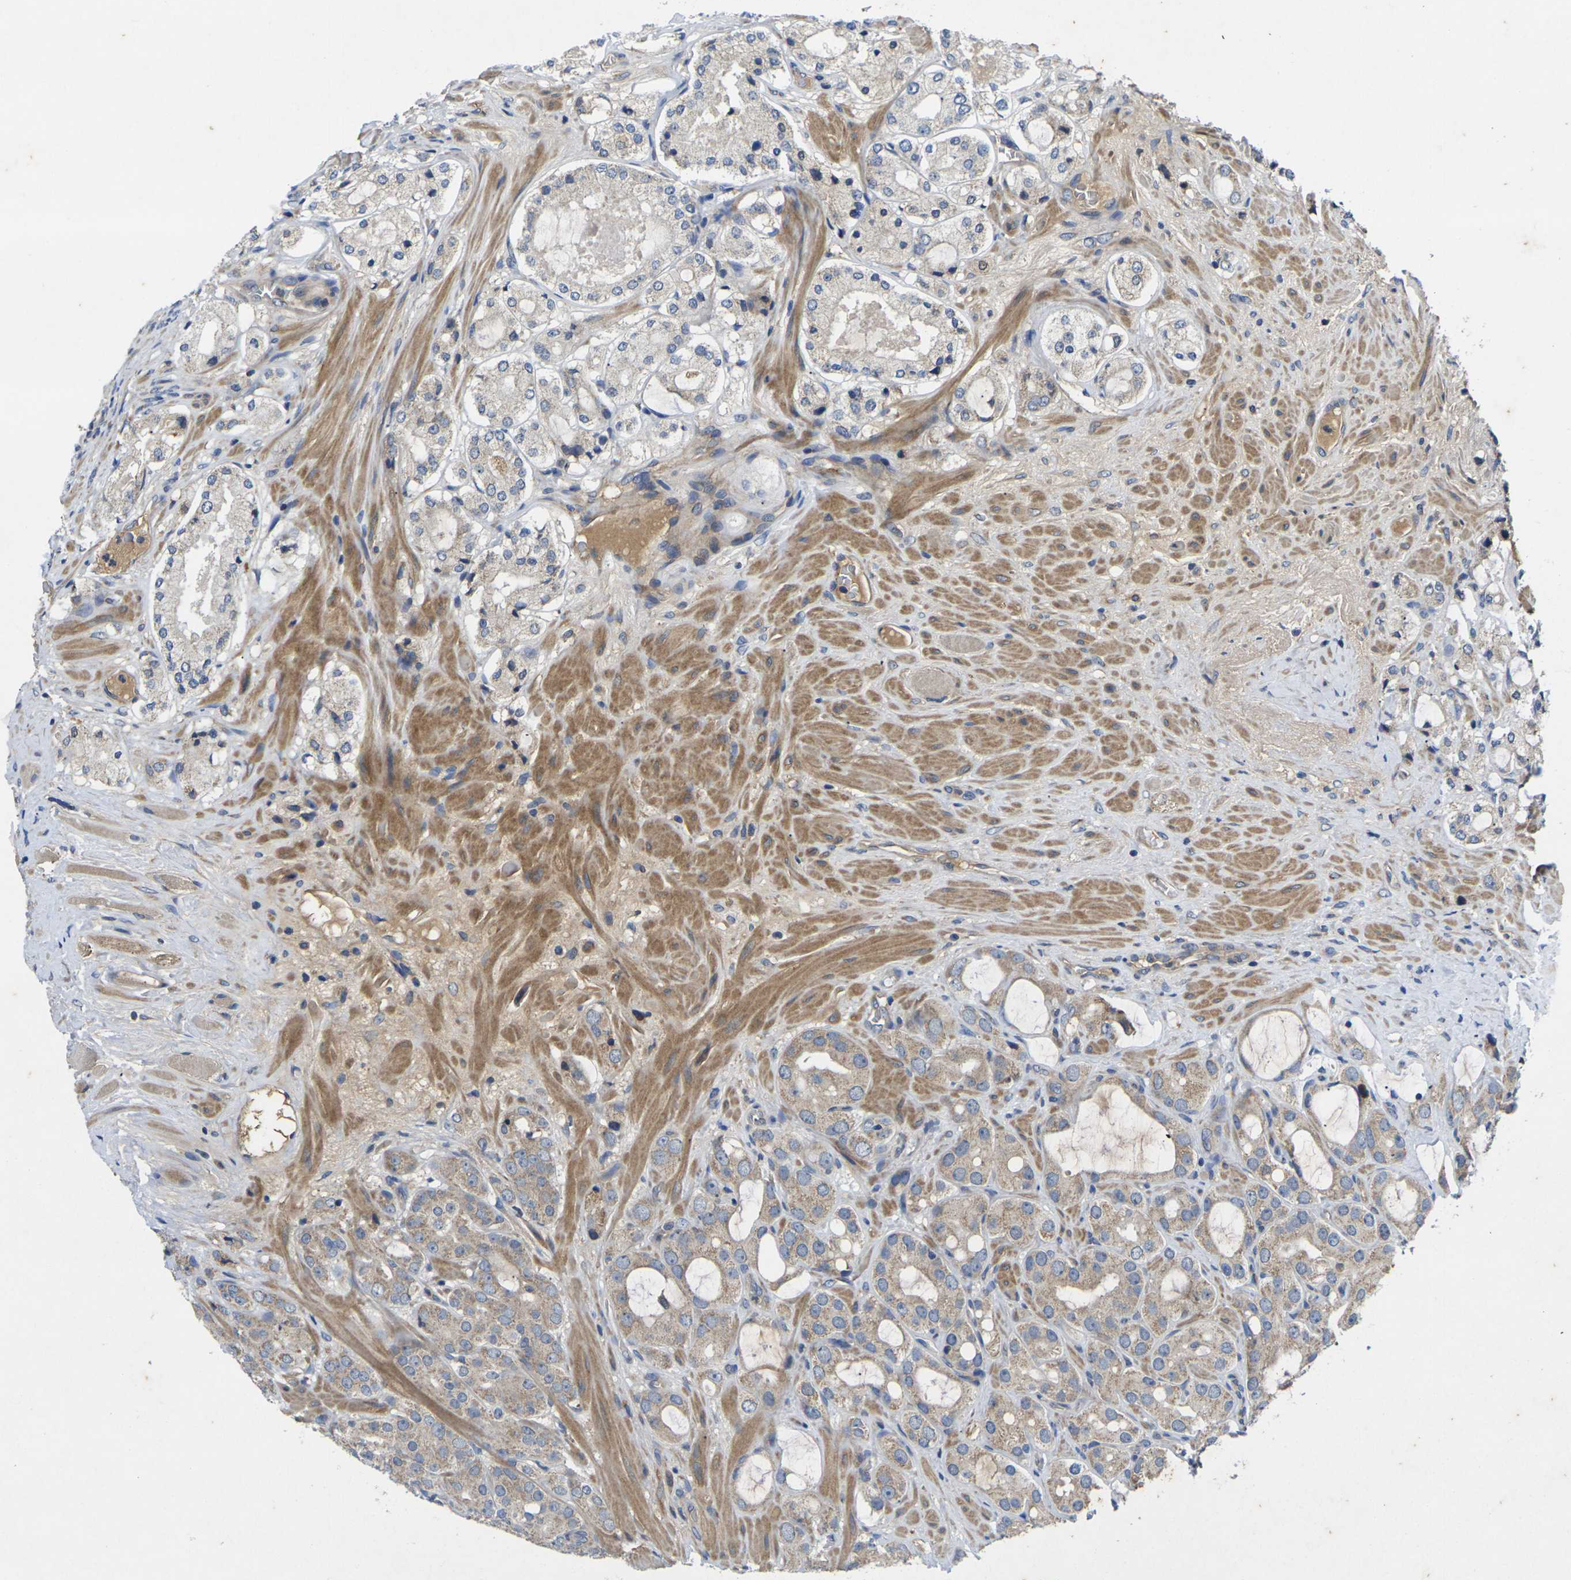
{"staining": {"intensity": "weak", "quantity": "25%-75%", "location": "cytoplasmic/membranous"}, "tissue": "prostate cancer", "cell_type": "Tumor cells", "image_type": "cancer", "snomed": [{"axis": "morphology", "description": "Adenocarcinoma, High grade"}, {"axis": "topography", "description": "Prostate"}], "caption": "Protein expression analysis of human prostate high-grade adenocarcinoma reveals weak cytoplasmic/membranous positivity in approximately 25%-75% of tumor cells.", "gene": "KIF1B", "patient": {"sex": "male", "age": 65}}